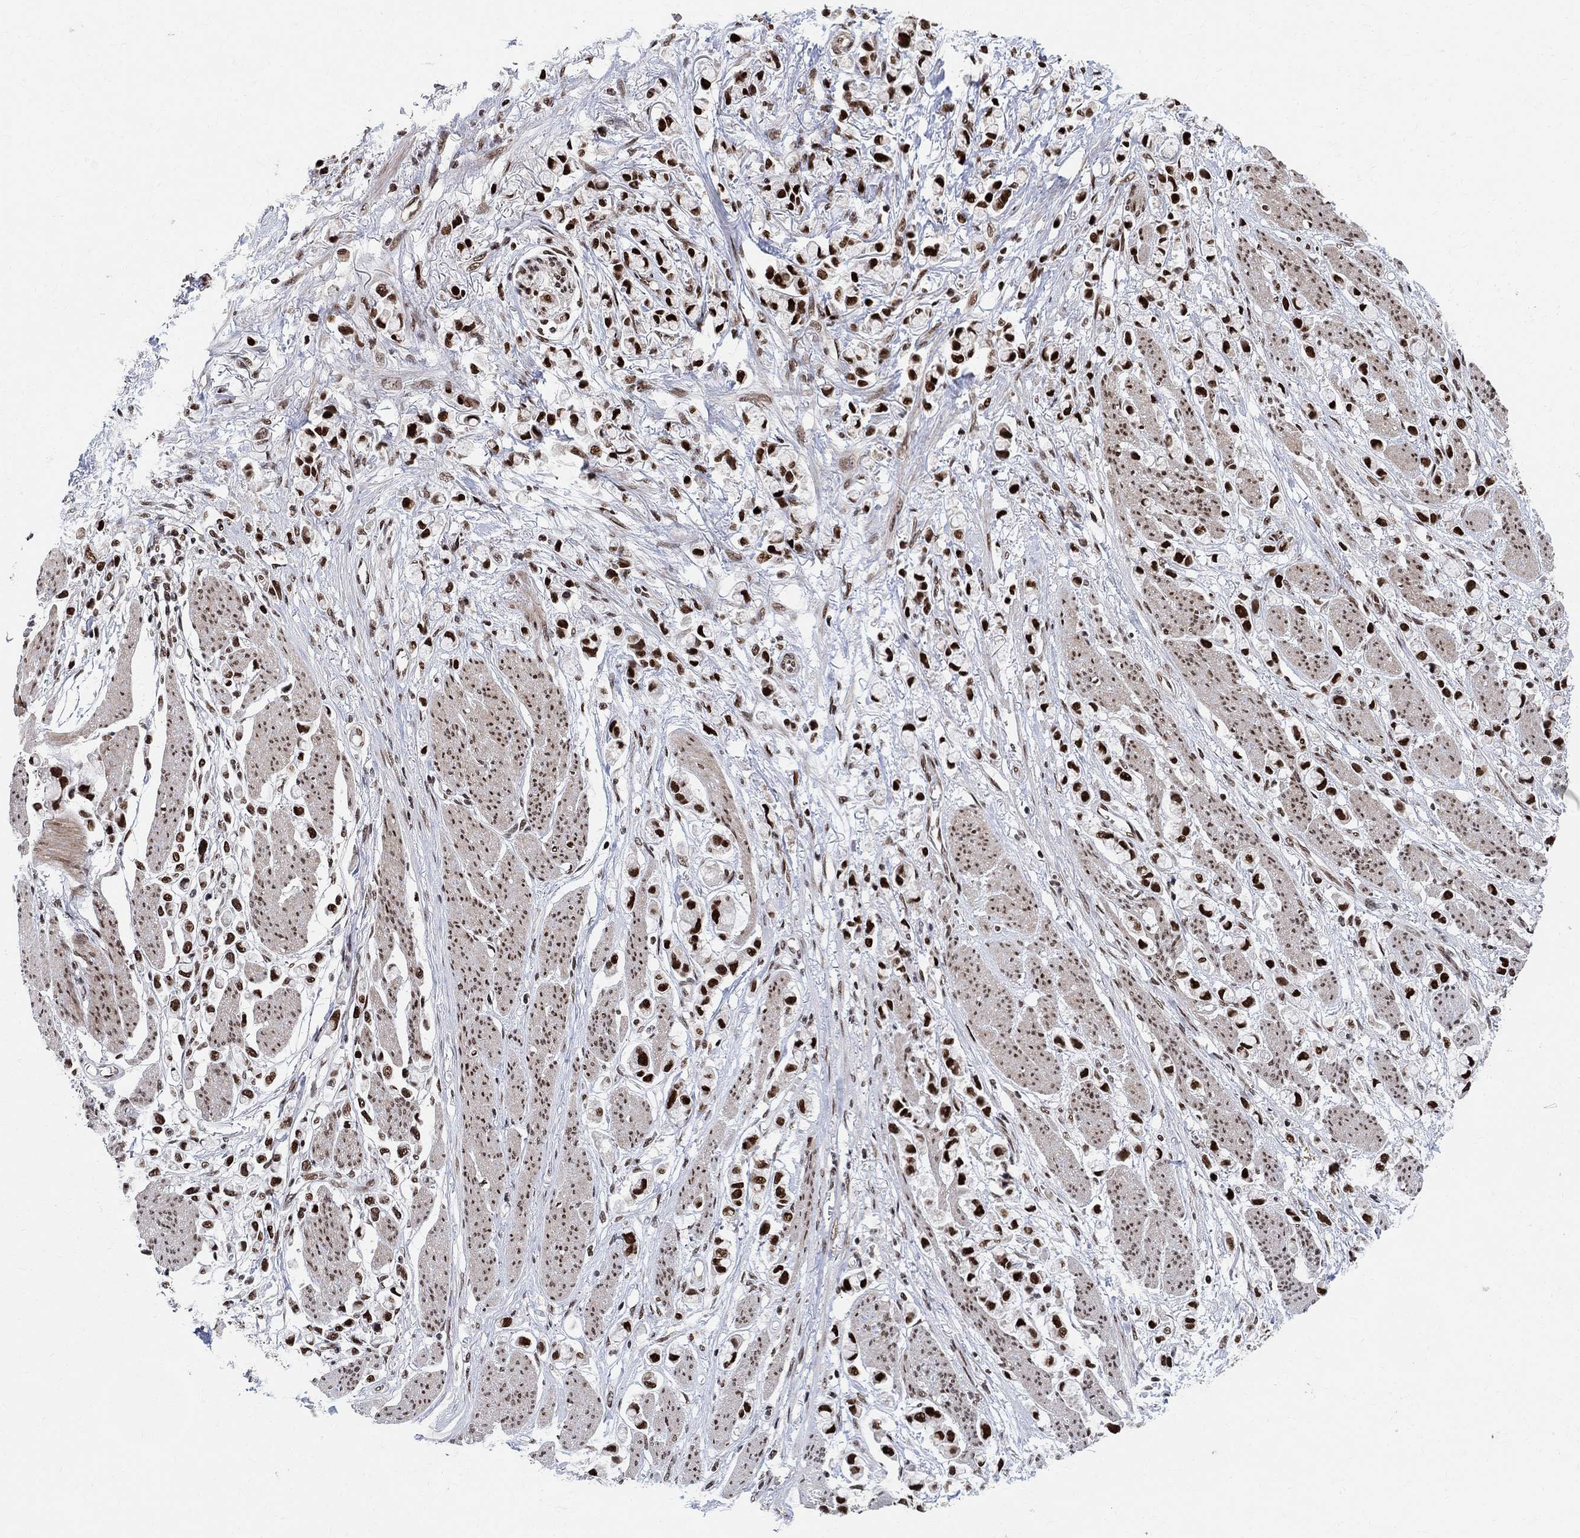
{"staining": {"intensity": "strong", "quantity": ">75%", "location": "nuclear"}, "tissue": "stomach cancer", "cell_type": "Tumor cells", "image_type": "cancer", "snomed": [{"axis": "morphology", "description": "Adenocarcinoma, NOS"}, {"axis": "topography", "description": "Stomach"}], "caption": "Immunohistochemistry histopathology image of human adenocarcinoma (stomach) stained for a protein (brown), which shows high levels of strong nuclear positivity in about >75% of tumor cells.", "gene": "E4F1", "patient": {"sex": "female", "age": 81}}